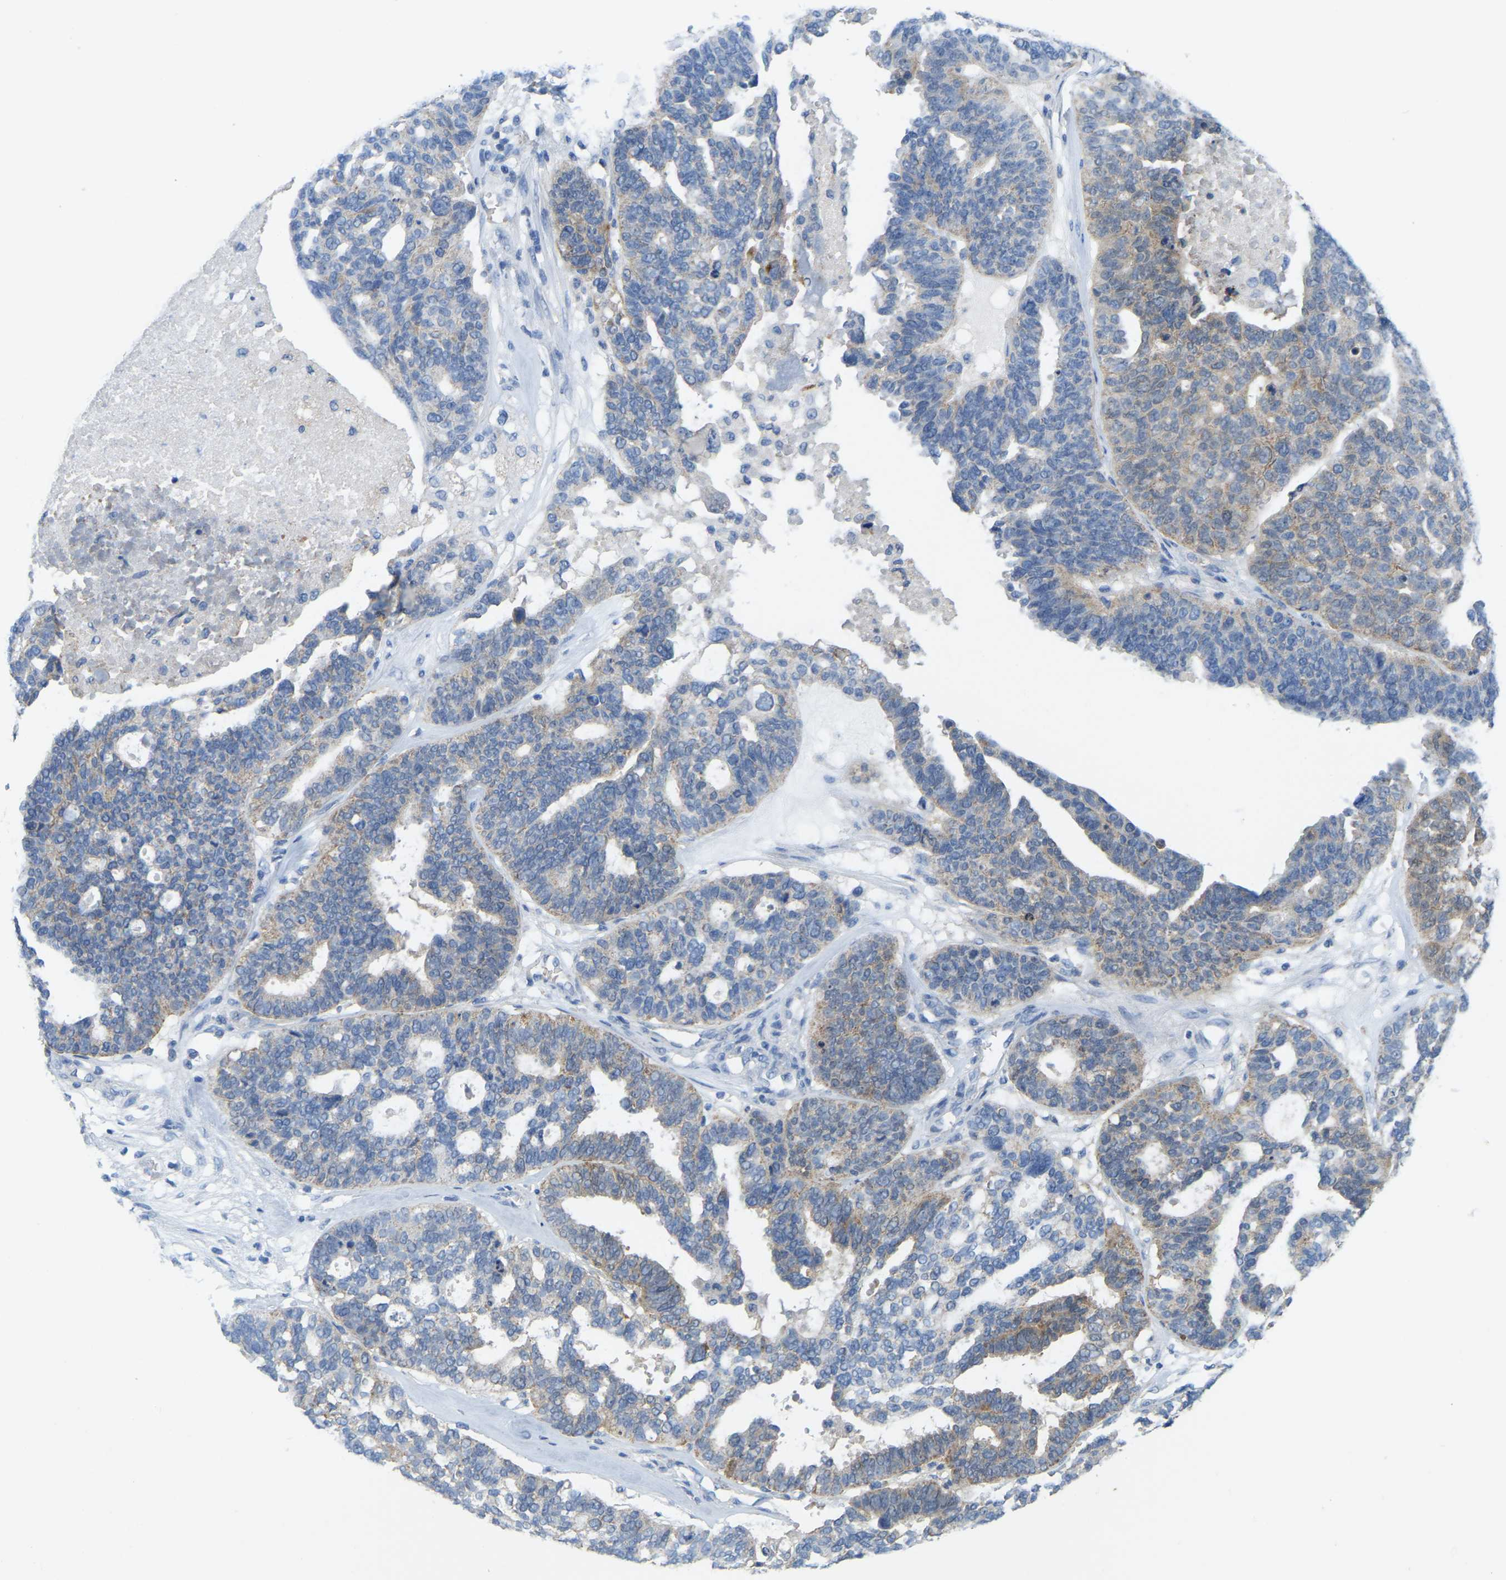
{"staining": {"intensity": "moderate", "quantity": "<25%", "location": "cytoplasmic/membranous"}, "tissue": "ovarian cancer", "cell_type": "Tumor cells", "image_type": "cancer", "snomed": [{"axis": "morphology", "description": "Cystadenocarcinoma, serous, NOS"}, {"axis": "topography", "description": "Ovary"}], "caption": "Ovarian cancer (serous cystadenocarcinoma) stained with a brown dye shows moderate cytoplasmic/membranous positive expression in about <25% of tumor cells.", "gene": "SERPINB5", "patient": {"sex": "female", "age": 59}}